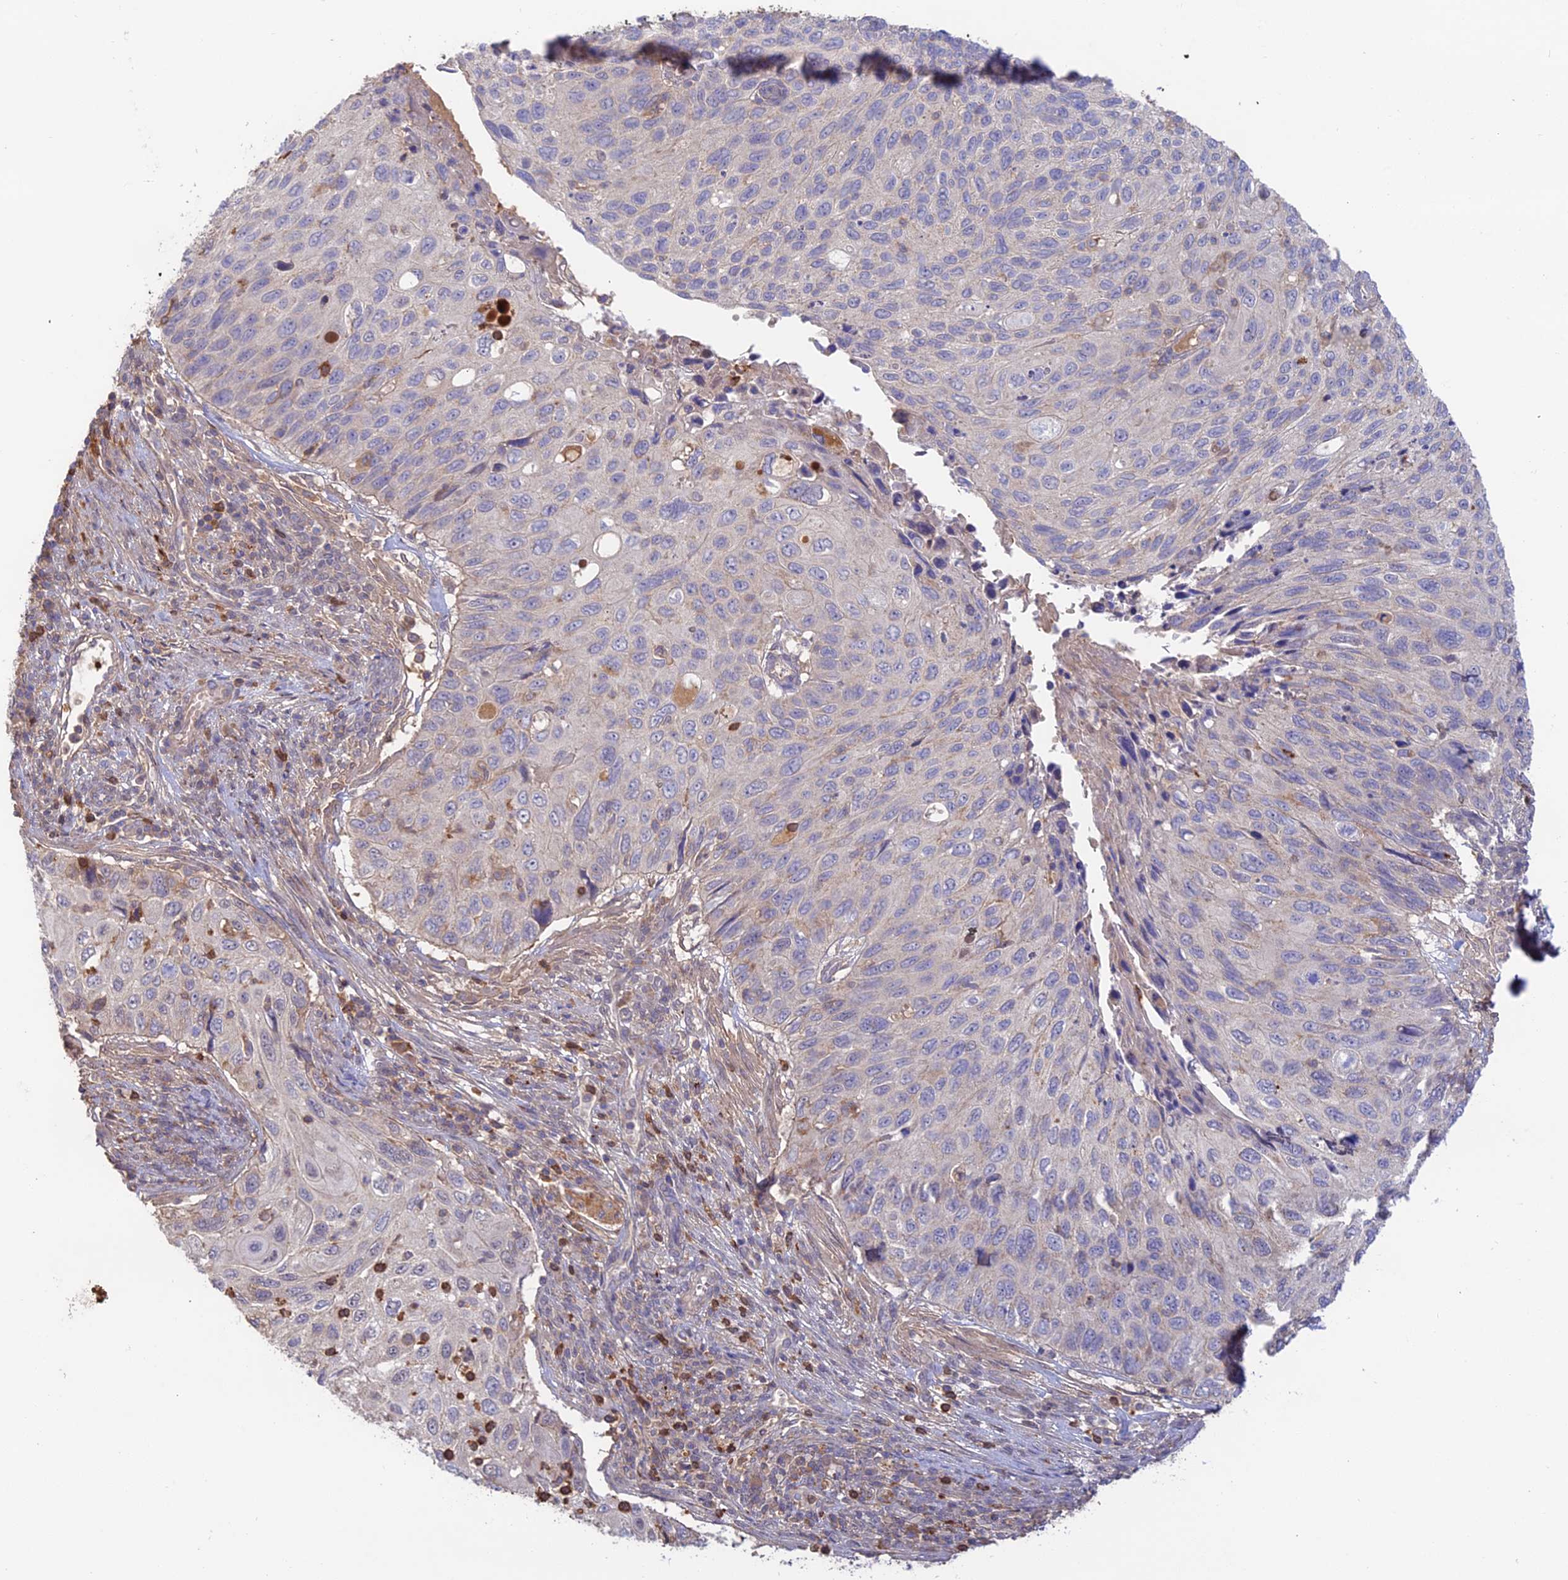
{"staining": {"intensity": "negative", "quantity": "none", "location": "none"}, "tissue": "cervical cancer", "cell_type": "Tumor cells", "image_type": "cancer", "snomed": [{"axis": "morphology", "description": "Squamous cell carcinoma, NOS"}, {"axis": "topography", "description": "Cervix"}], "caption": "An immunohistochemistry (IHC) image of cervical cancer is shown. There is no staining in tumor cells of cervical cancer.", "gene": "CLCF1", "patient": {"sex": "female", "age": 70}}